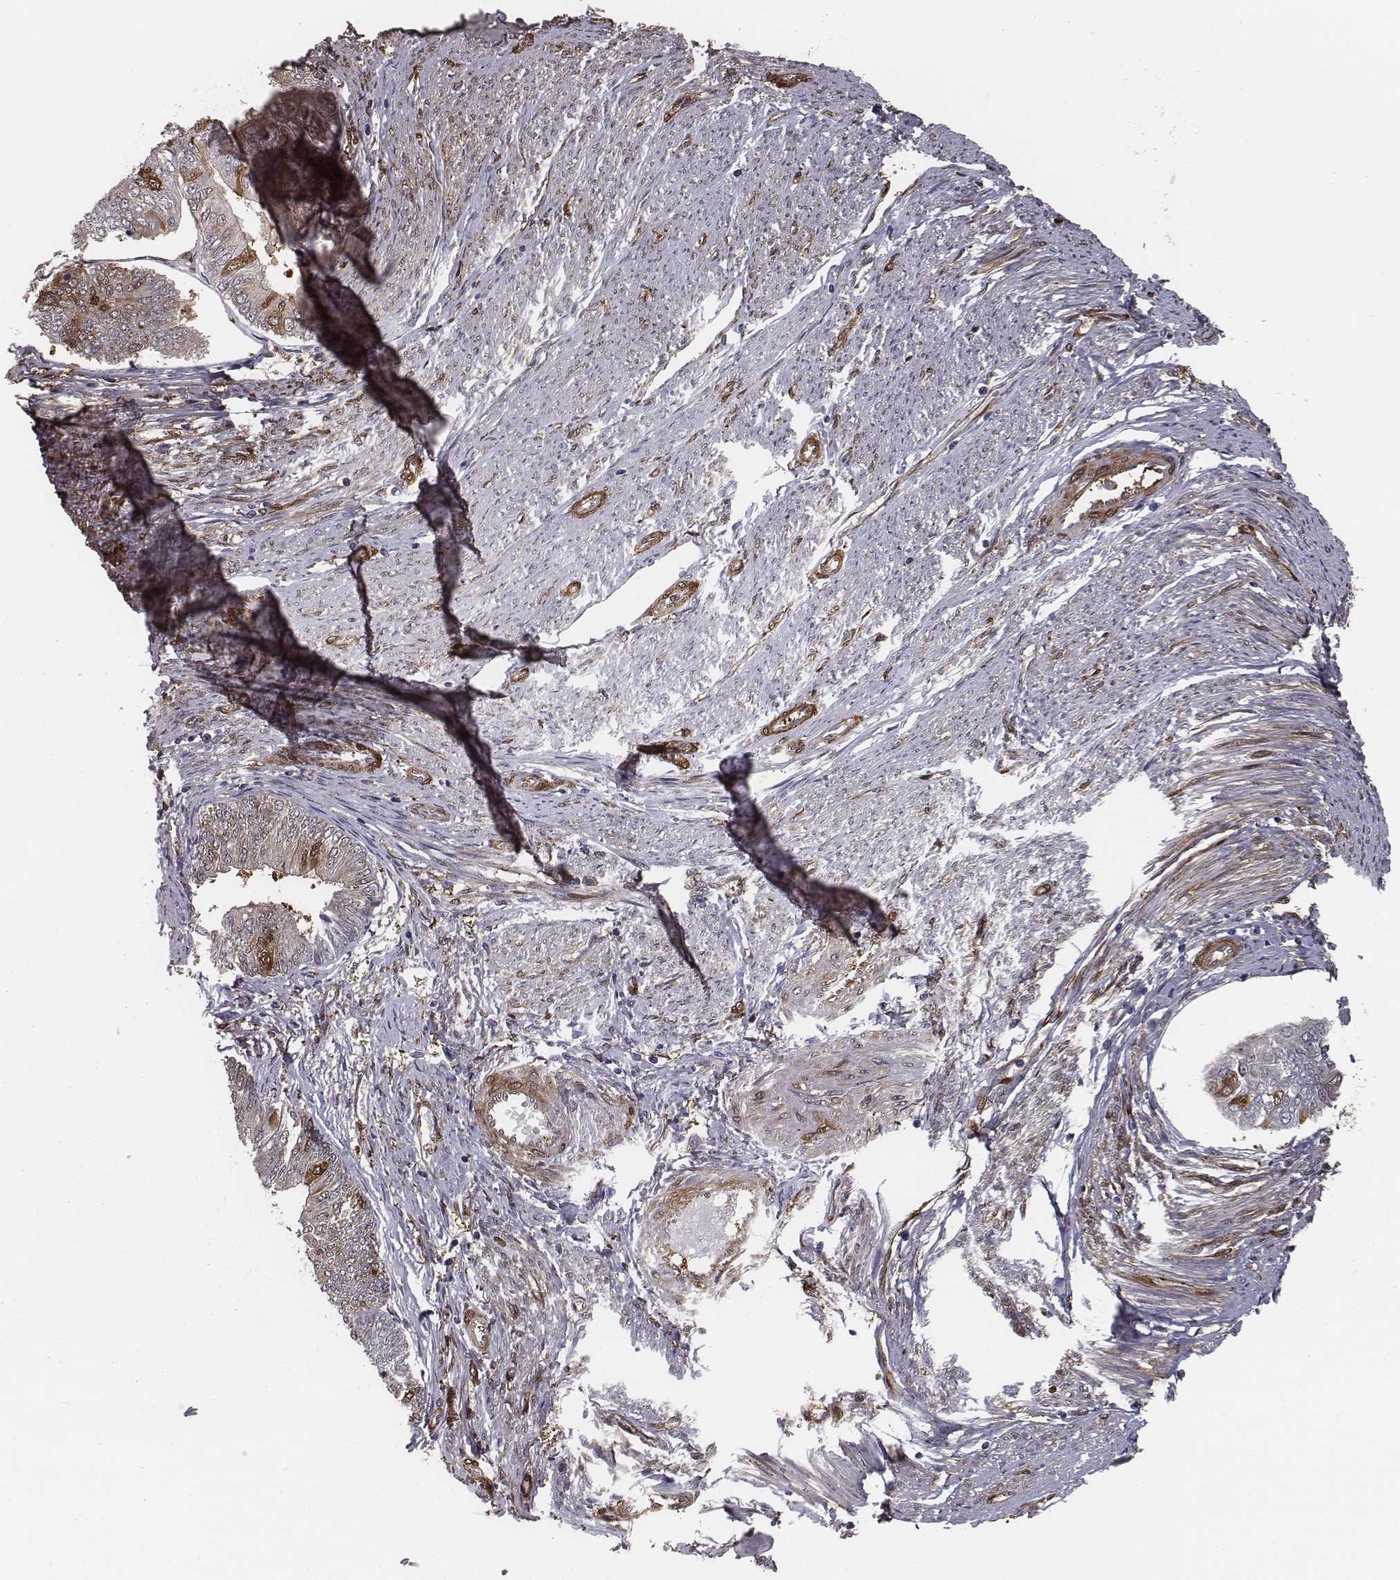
{"staining": {"intensity": "strong", "quantity": "<25%", "location": "cytoplasmic/membranous"}, "tissue": "endometrial cancer", "cell_type": "Tumor cells", "image_type": "cancer", "snomed": [{"axis": "morphology", "description": "Adenocarcinoma, NOS"}, {"axis": "topography", "description": "Endometrium"}], "caption": "Immunohistochemical staining of human endometrial cancer displays medium levels of strong cytoplasmic/membranous protein staining in about <25% of tumor cells.", "gene": "ISYNA1", "patient": {"sex": "female", "age": 58}}